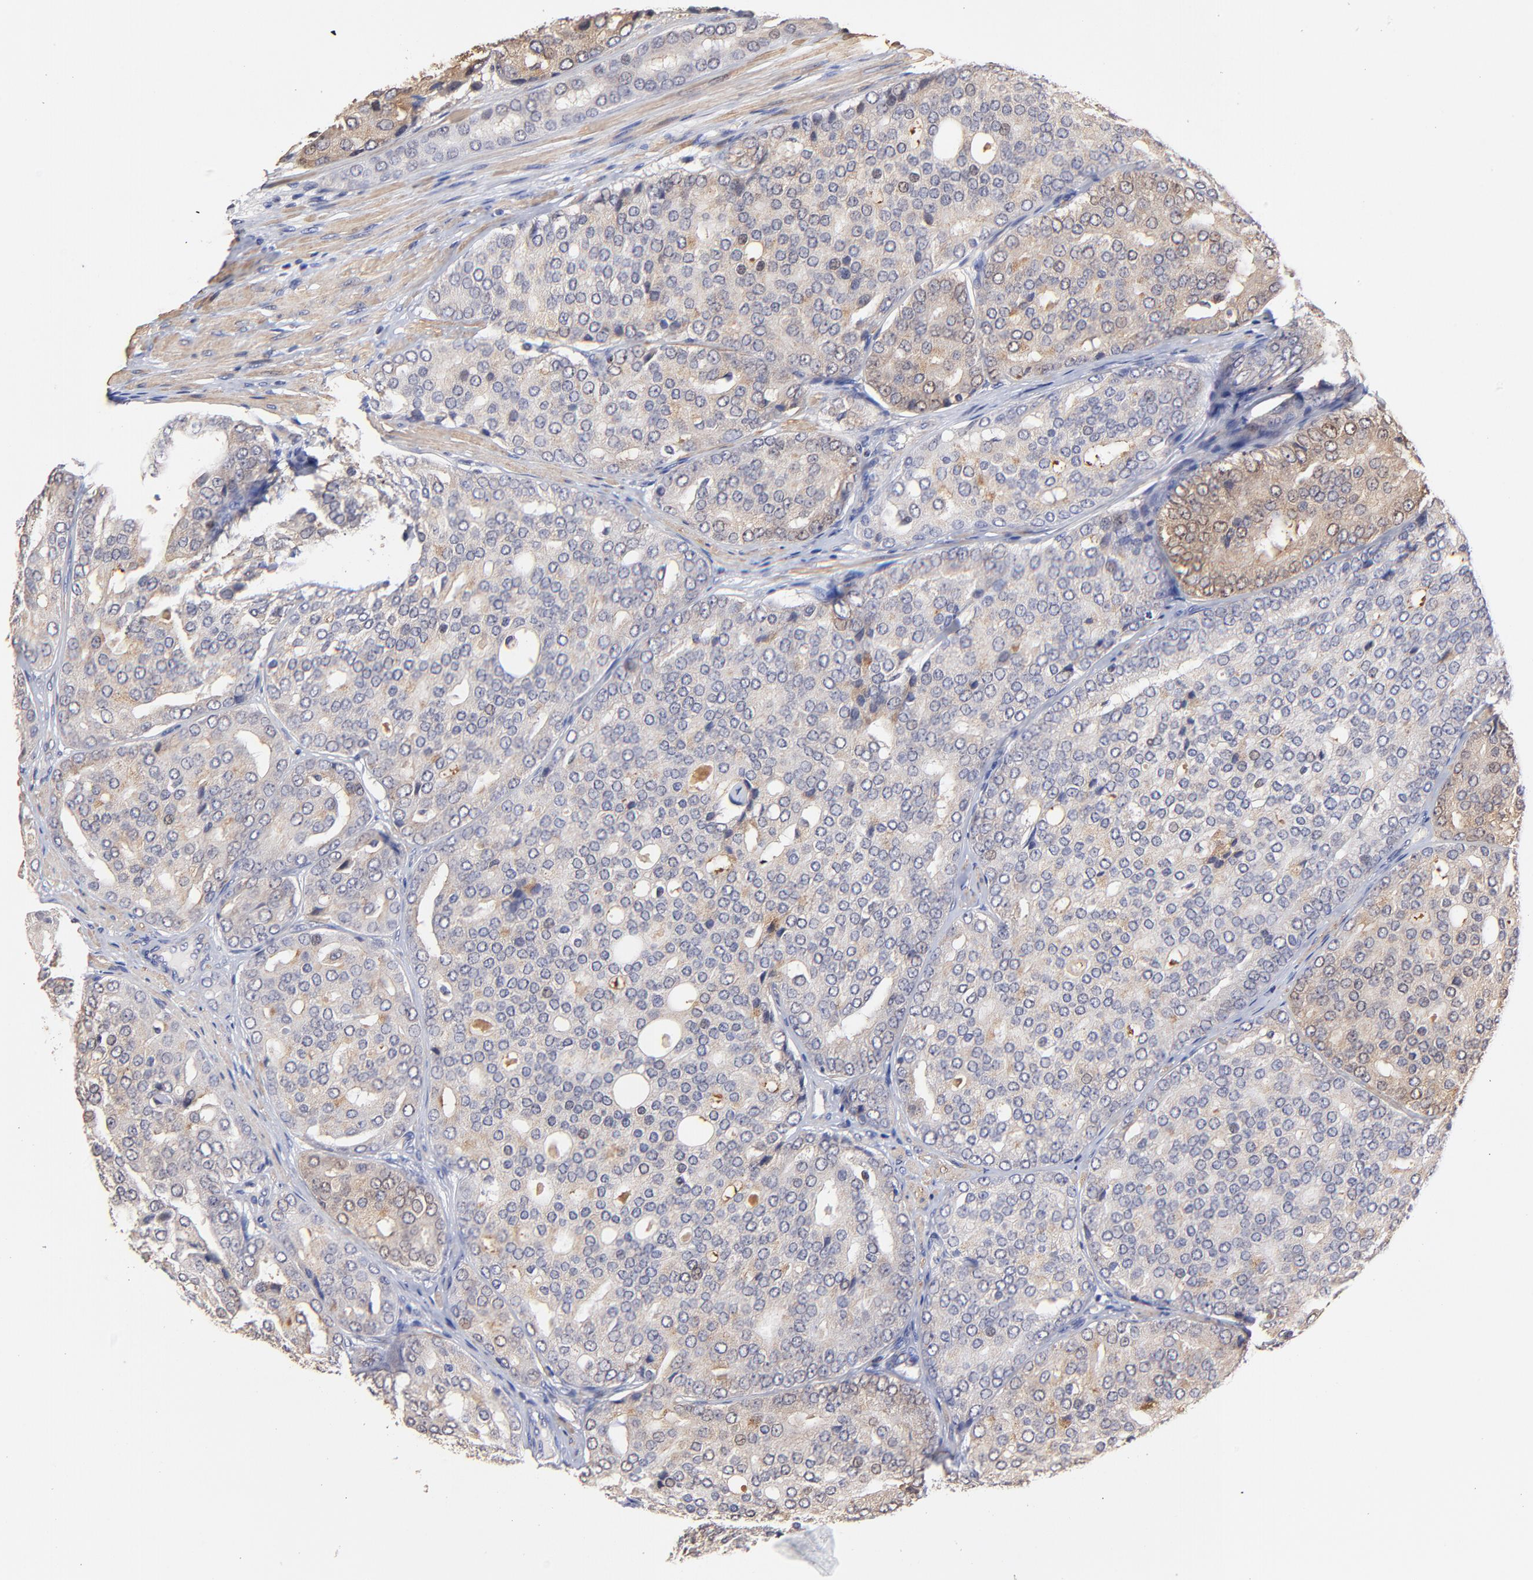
{"staining": {"intensity": "moderate", "quantity": ">75%", "location": "cytoplasmic/membranous"}, "tissue": "prostate cancer", "cell_type": "Tumor cells", "image_type": "cancer", "snomed": [{"axis": "morphology", "description": "Adenocarcinoma, High grade"}, {"axis": "topography", "description": "Prostate"}], "caption": "Moderate cytoplasmic/membranous protein positivity is present in about >75% of tumor cells in prostate cancer.", "gene": "BBOF1", "patient": {"sex": "male", "age": 64}}